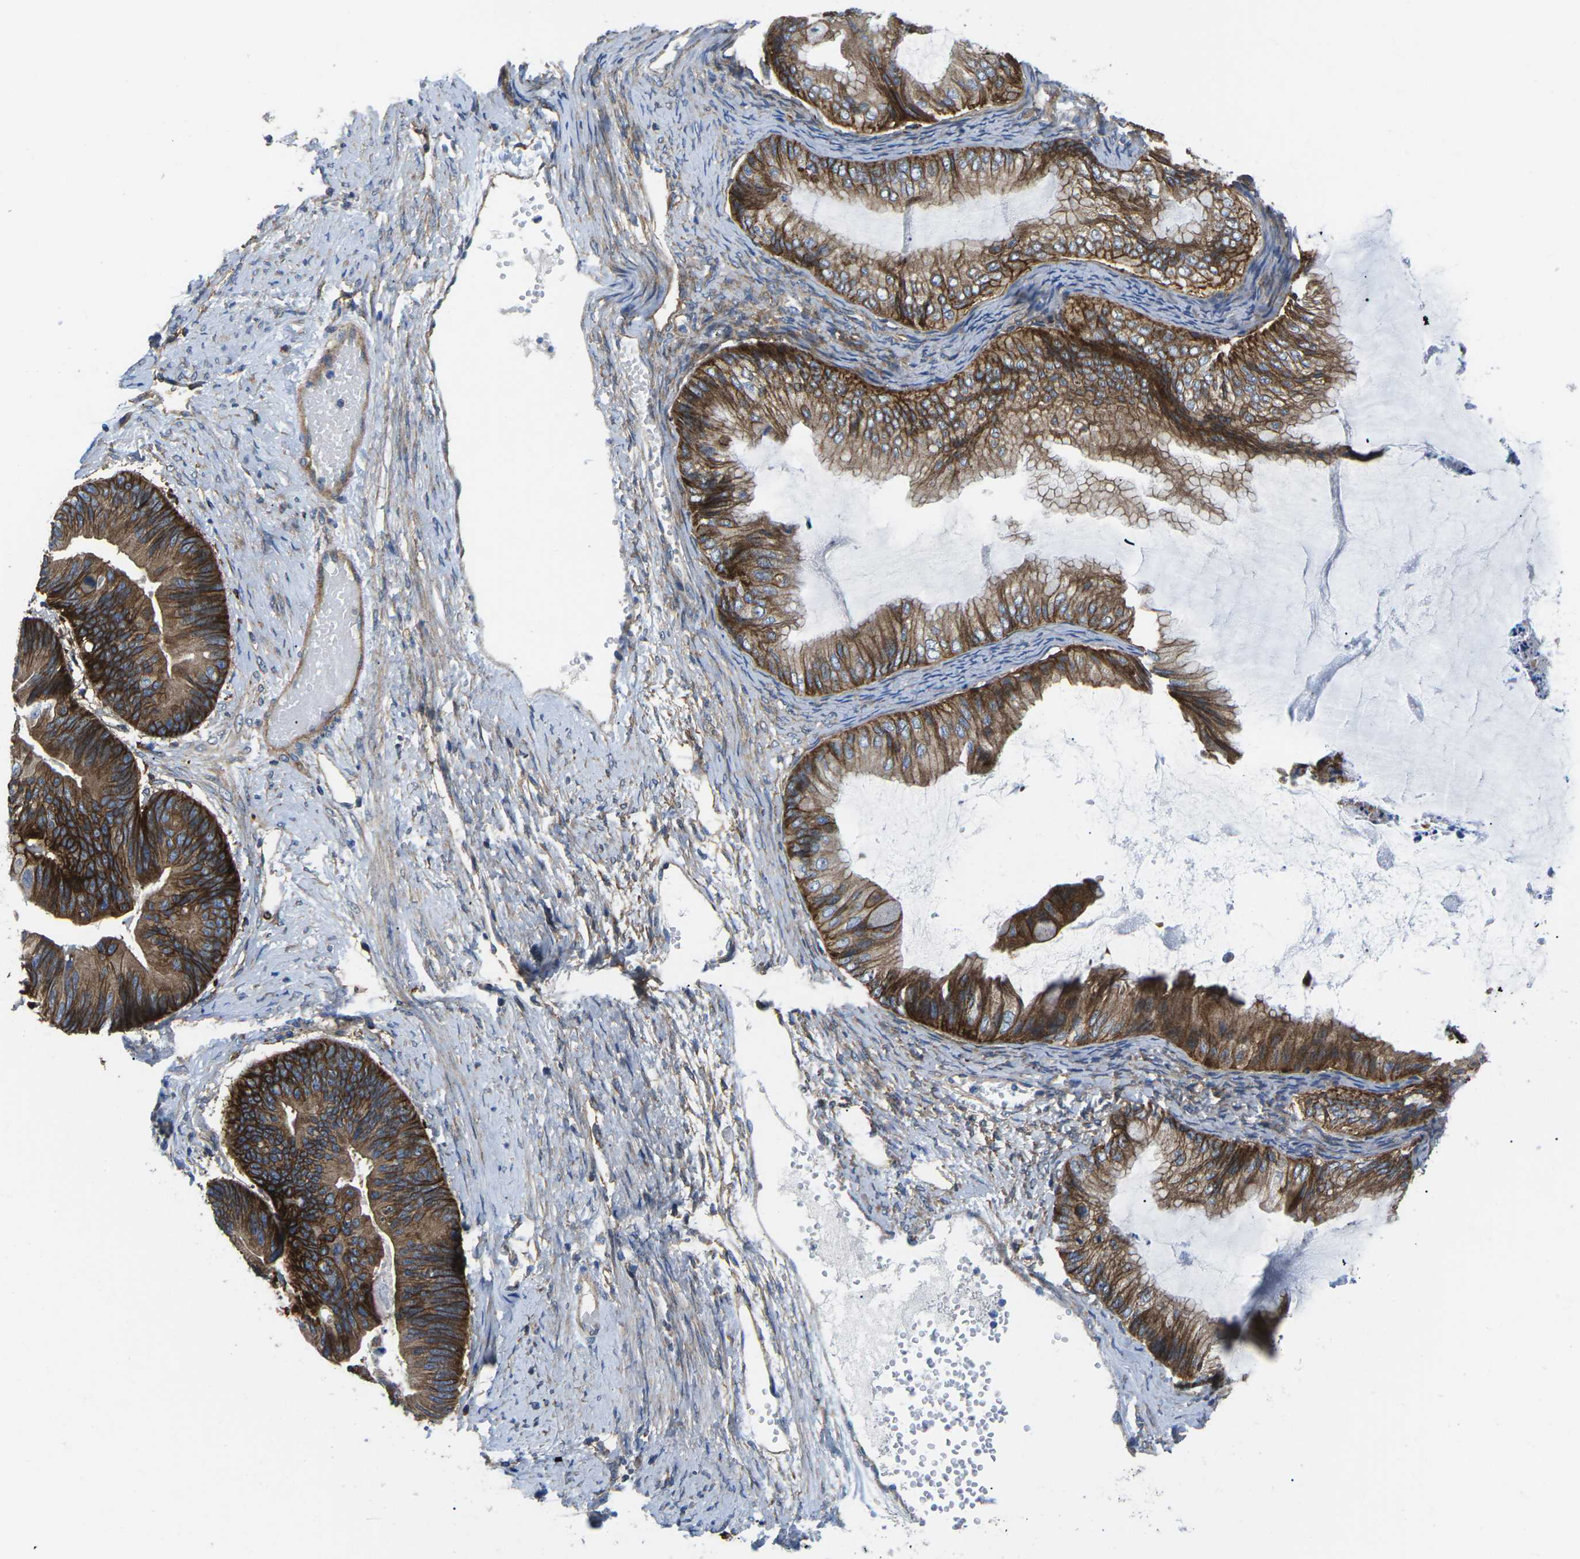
{"staining": {"intensity": "strong", "quantity": ">75%", "location": "cytoplasmic/membranous"}, "tissue": "ovarian cancer", "cell_type": "Tumor cells", "image_type": "cancer", "snomed": [{"axis": "morphology", "description": "Cystadenocarcinoma, mucinous, NOS"}, {"axis": "topography", "description": "Ovary"}], "caption": "Immunohistochemistry (IHC) photomicrograph of neoplastic tissue: ovarian mucinous cystadenocarcinoma stained using immunohistochemistry (IHC) reveals high levels of strong protein expression localized specifically in the cytoplasmic/membranous of tumor cells, appearing as a cytoplasmic/membranous brown color.", "gene": "DLG1", "patient": {"sex": "female", "age": 61}}